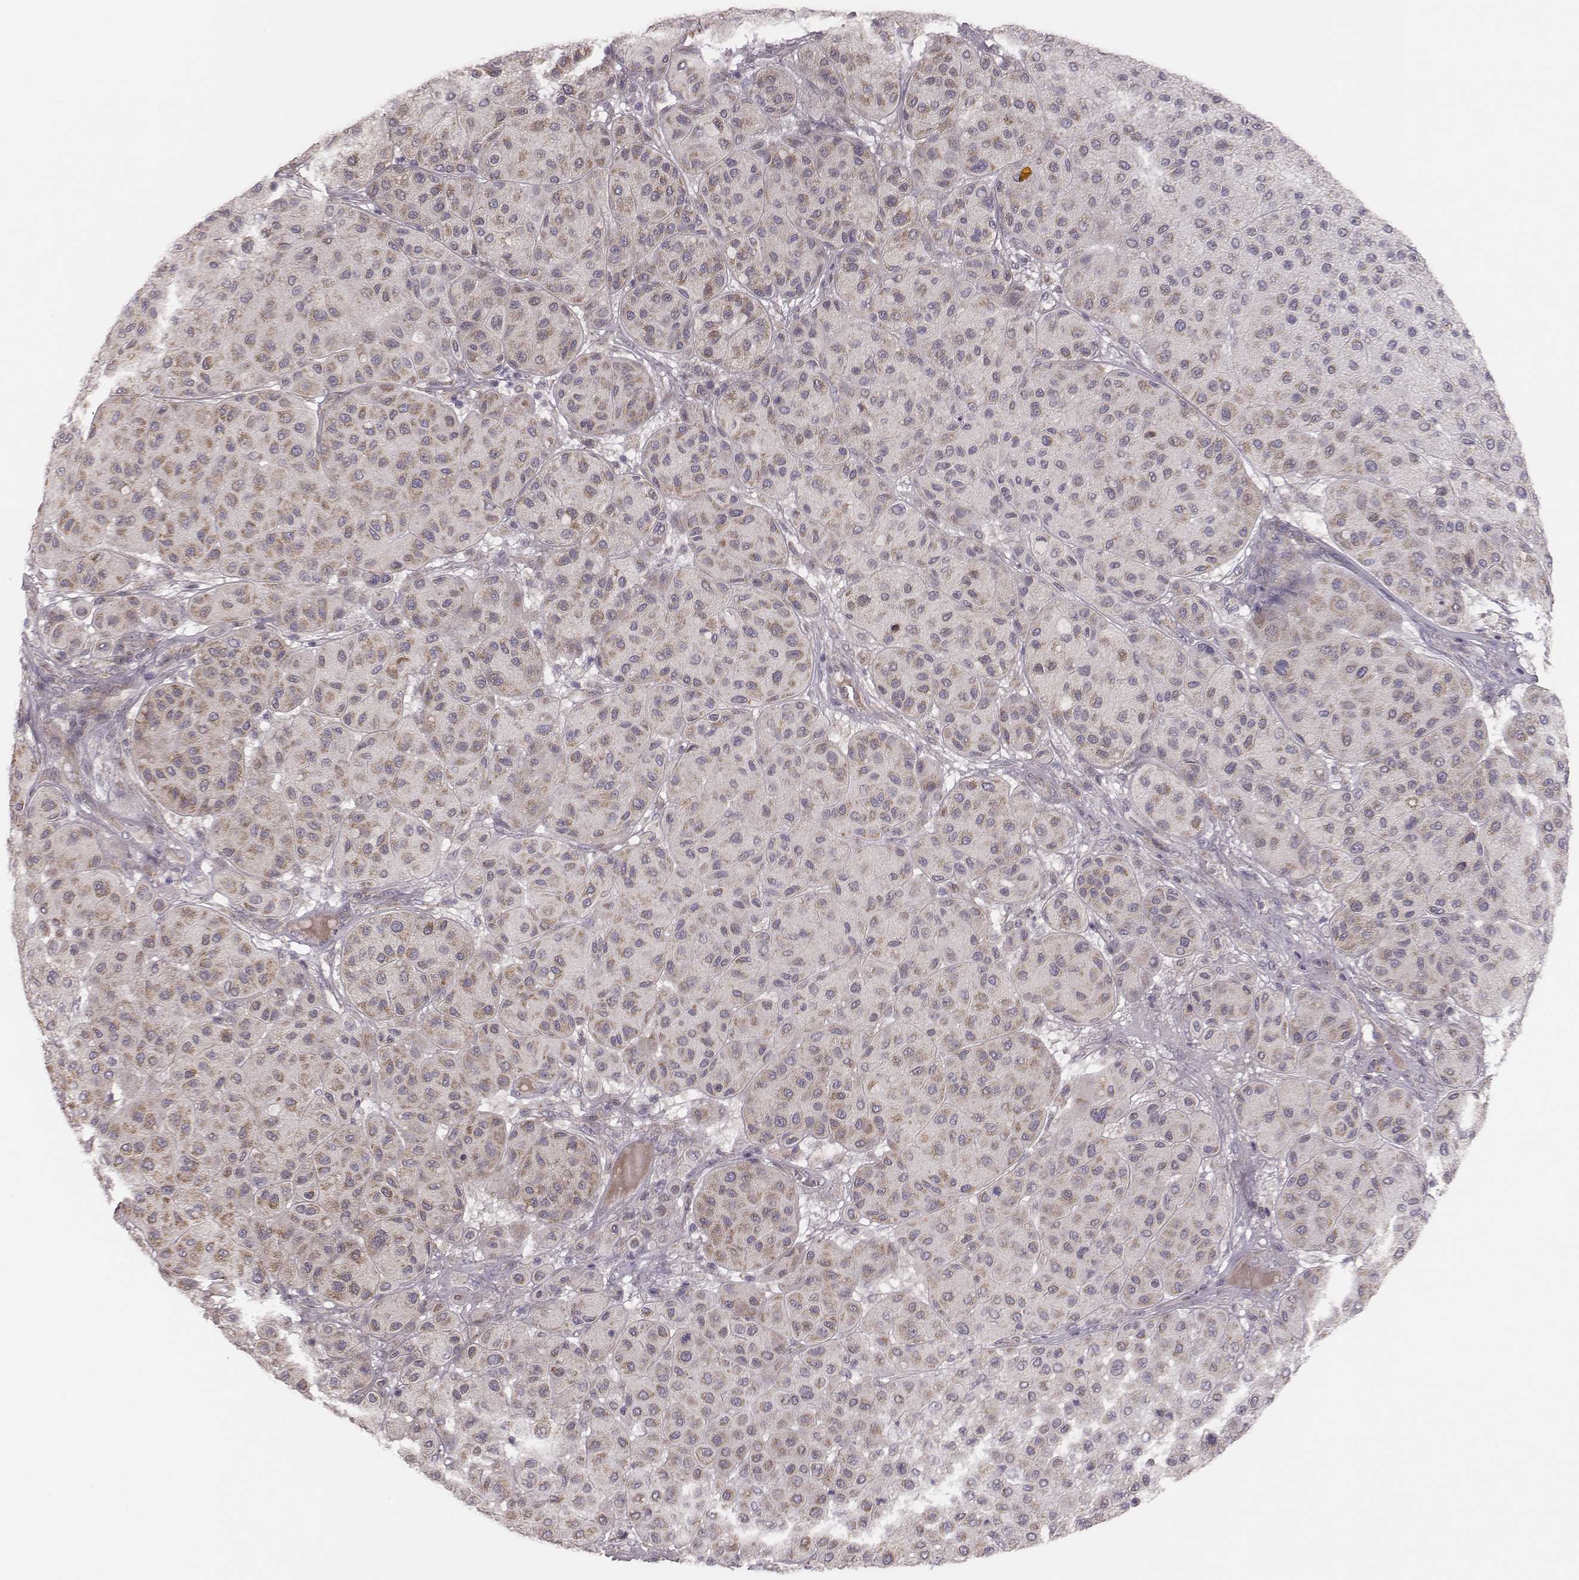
{"staining": {"intensity": "weak", "quantity": "25%-75%", "location": "cytoplasmic/membranous"}, "tissue": "melanoma", "cell_type": "Tumor cells", "image_type": "cancer", "snomed": [{"axis": "morphology", "description": "Malignant melanoma, Metastatic site"}, {"axis": "topography", "description": "Smooth muscle"}], "caption": "A brown stain highlights weak cytoplasmic/membranous expression of a protein in melanoma tumor cells. Ihc stains the protein in brown and the nuclei are stained blue.", "gene": "HAVCR1", "patient": {"sex": "male", "age": 41}}